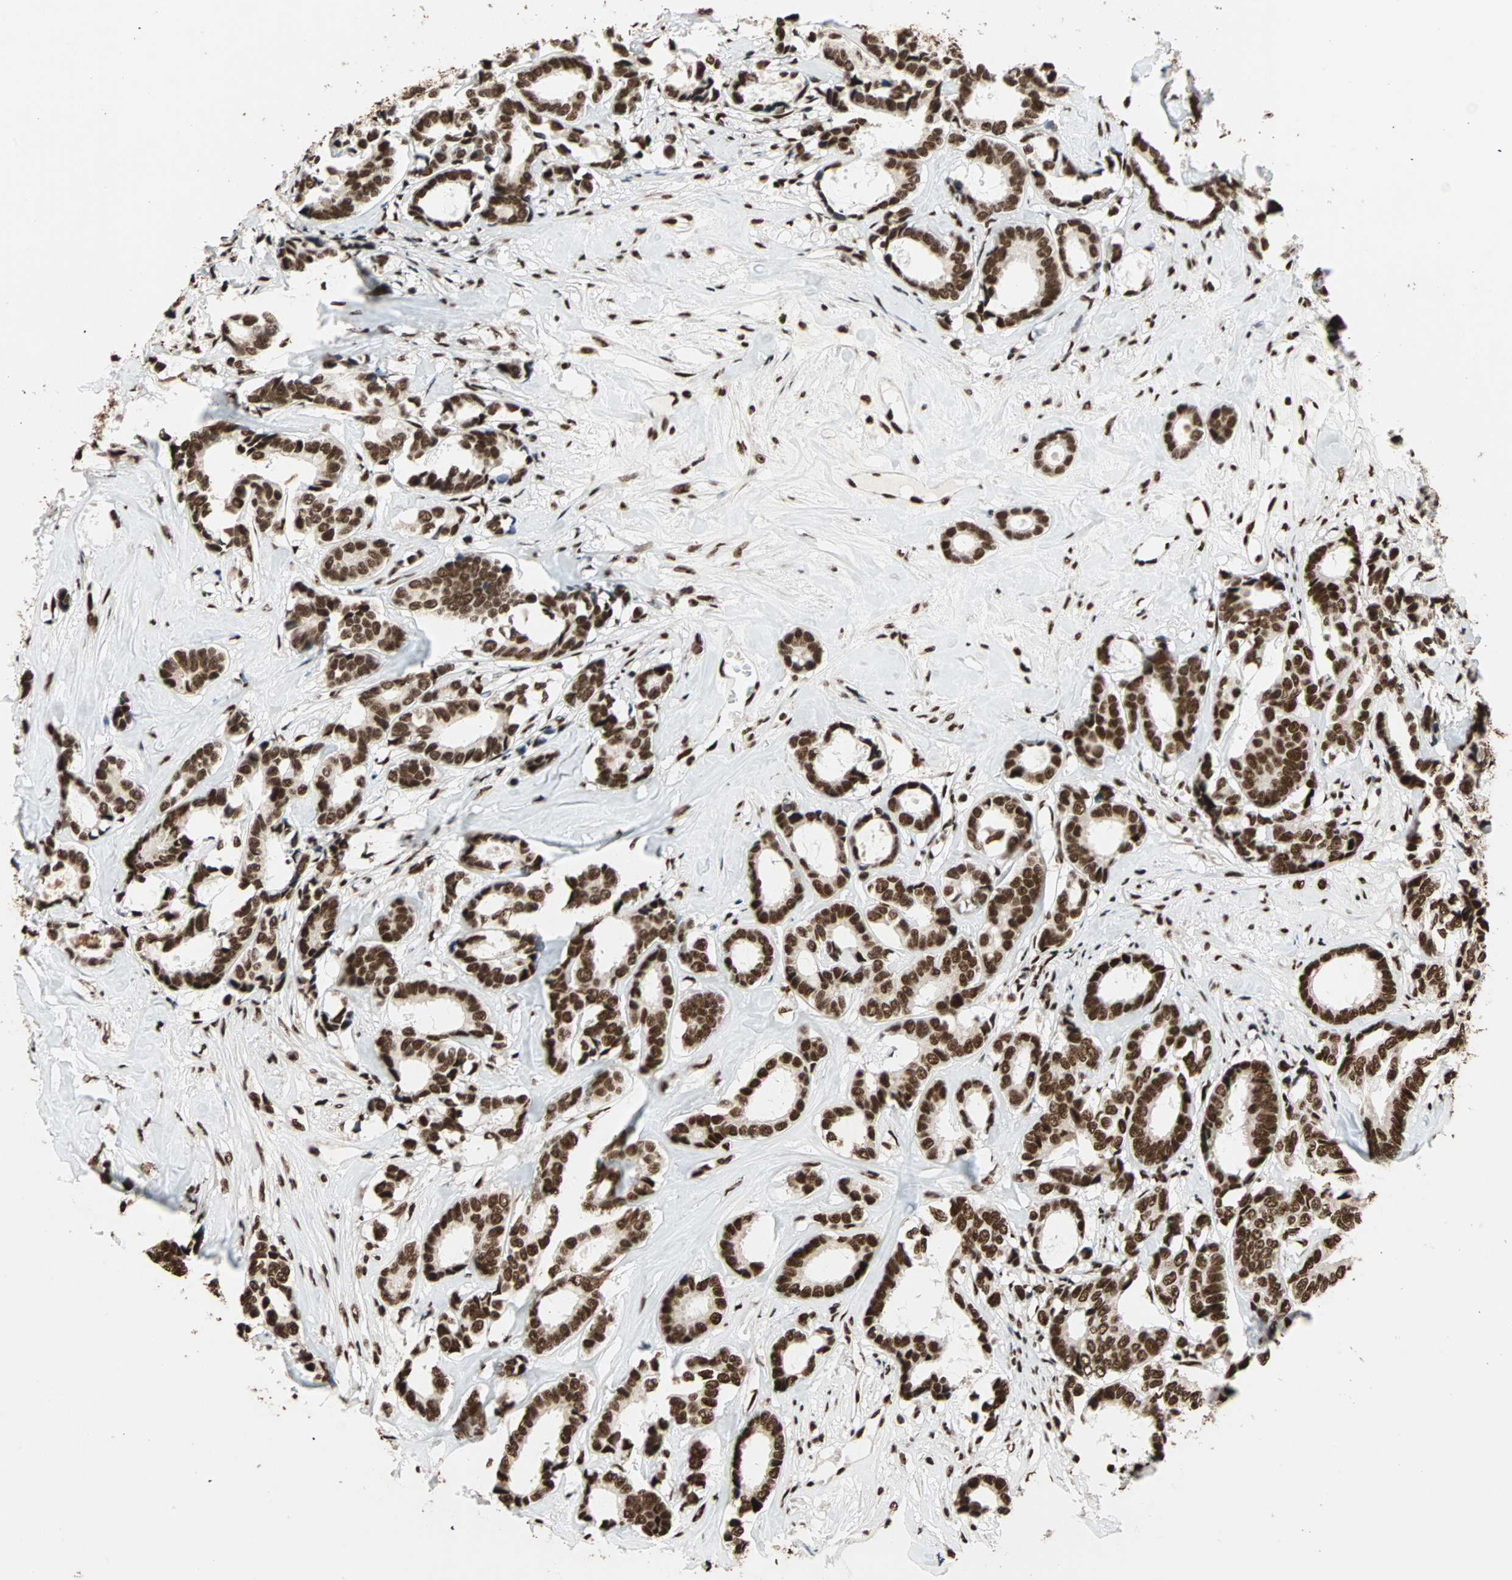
{"staining": {"intensity": "strong", "quantity": ">75%", "location": "nuclear"}, "tissue": "breast cancer", "cell_type": "Tumor cells", "image_type": "cancer", "snomed": [{"axis": "morphology", "description": "Duct carcinoma"}, {"axis": "topography", "description": "Breast"}], "caption": "Tumor cells display strong nuclear expression in about >75% of cells in breast cancer (infiltrating ductal carcinoma).", "gene": "ILF2", "patient": {"sex": "female", "age": 87}}